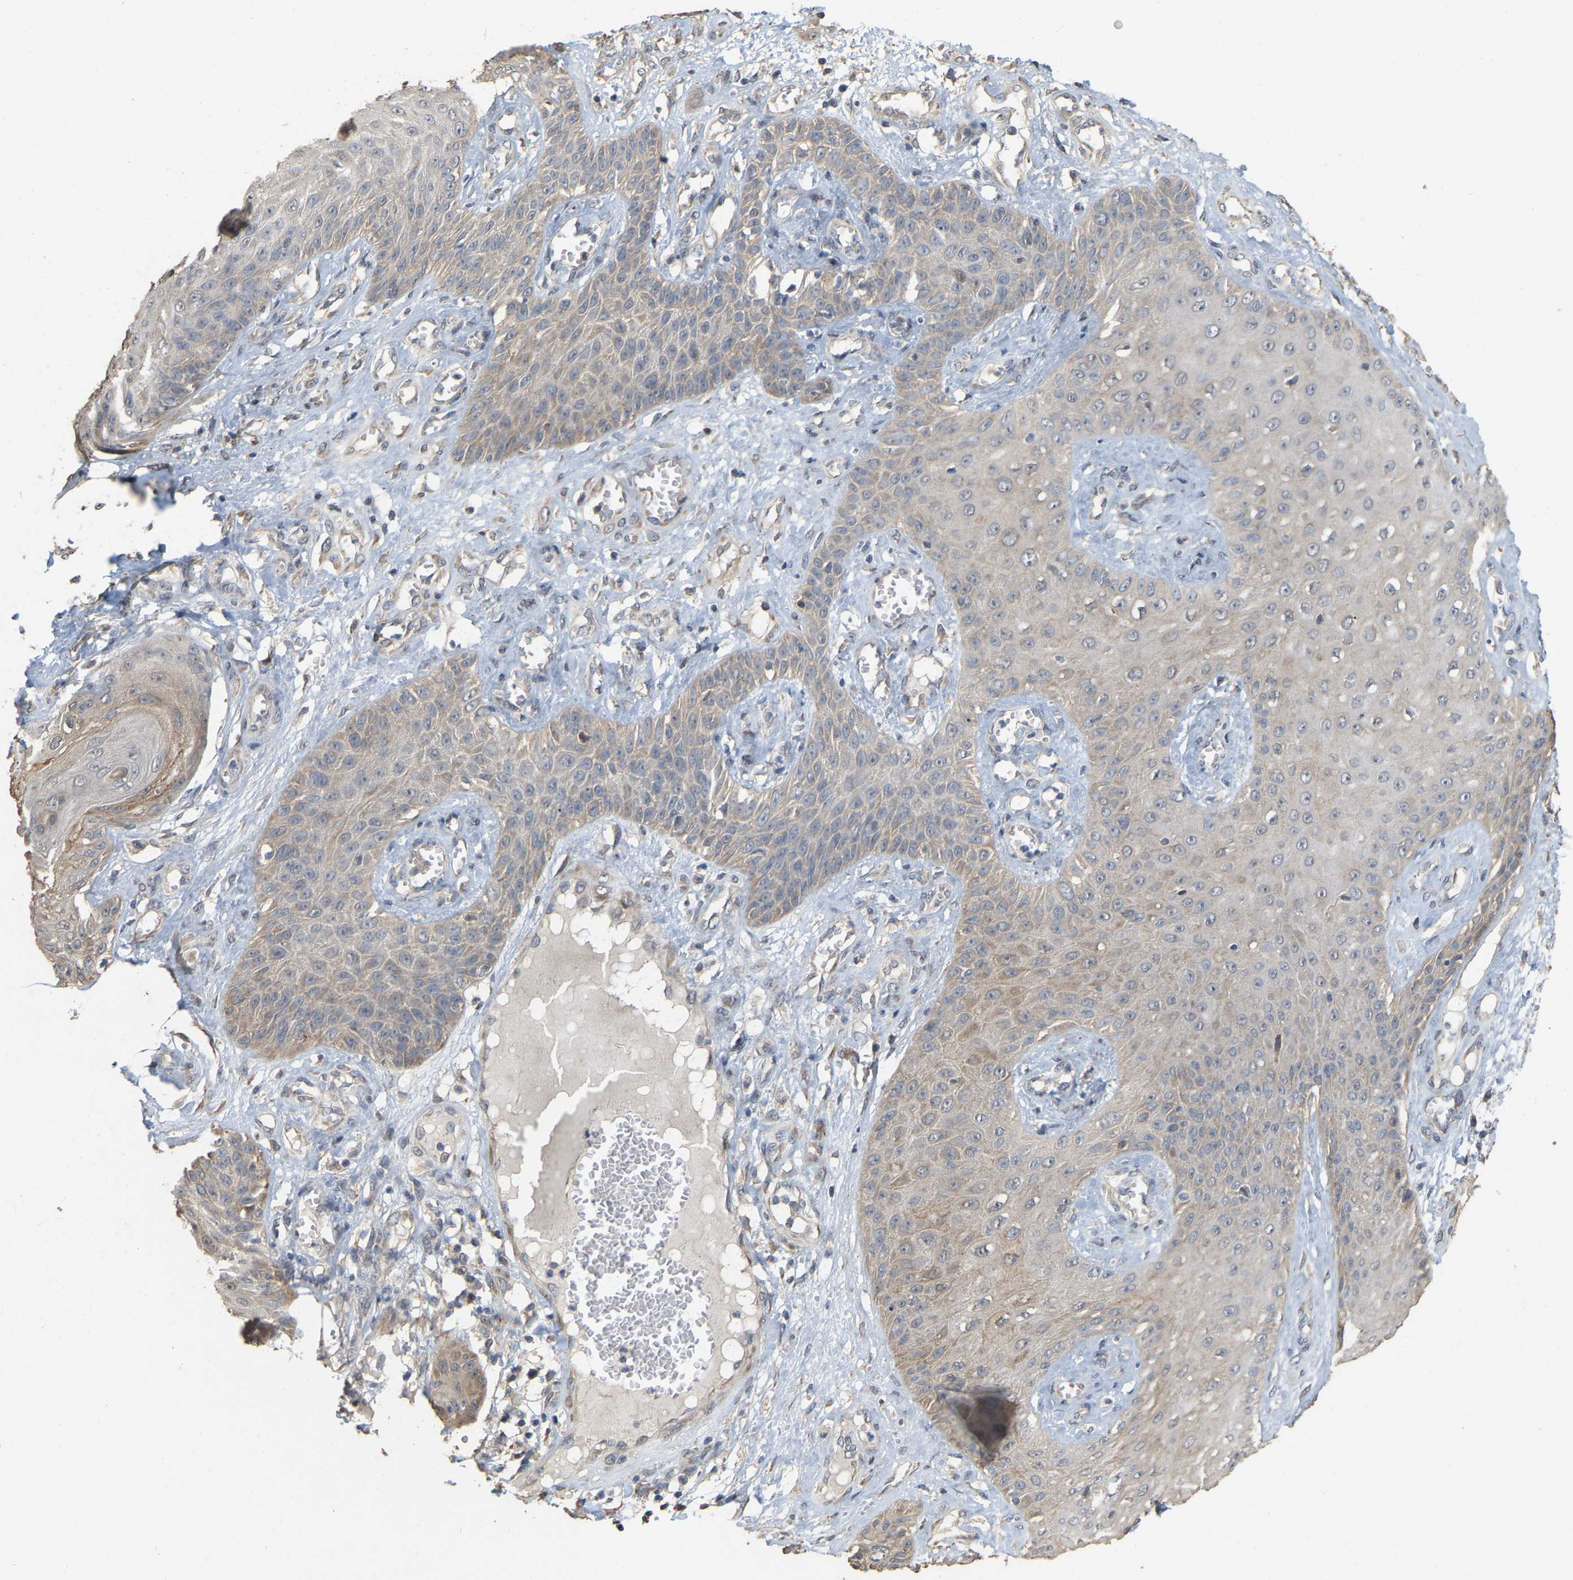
{"staining": {"intensity": "weak", "quantity": ">75%", "location": "cytoplasmic/membranous"}, "tissue": "skin cancer", "cell_type": "Tumor cells", "image_type": "cancer", "snomed": [{"axis": "morphology", "description": "Squamous cell carcinoma, NOS"}, {"axis": "topography", "description": "Skin"}], "caption": "This micrograph exhibits skin cancer stained with IHC to label a protein in brown. The cytoplasmic/membranous of tumor cells show weak positivity for the protein. Nuclei are counter-stained blue.", "gene": "NCS1", "patient": {"sex": "male", "age": 74}}